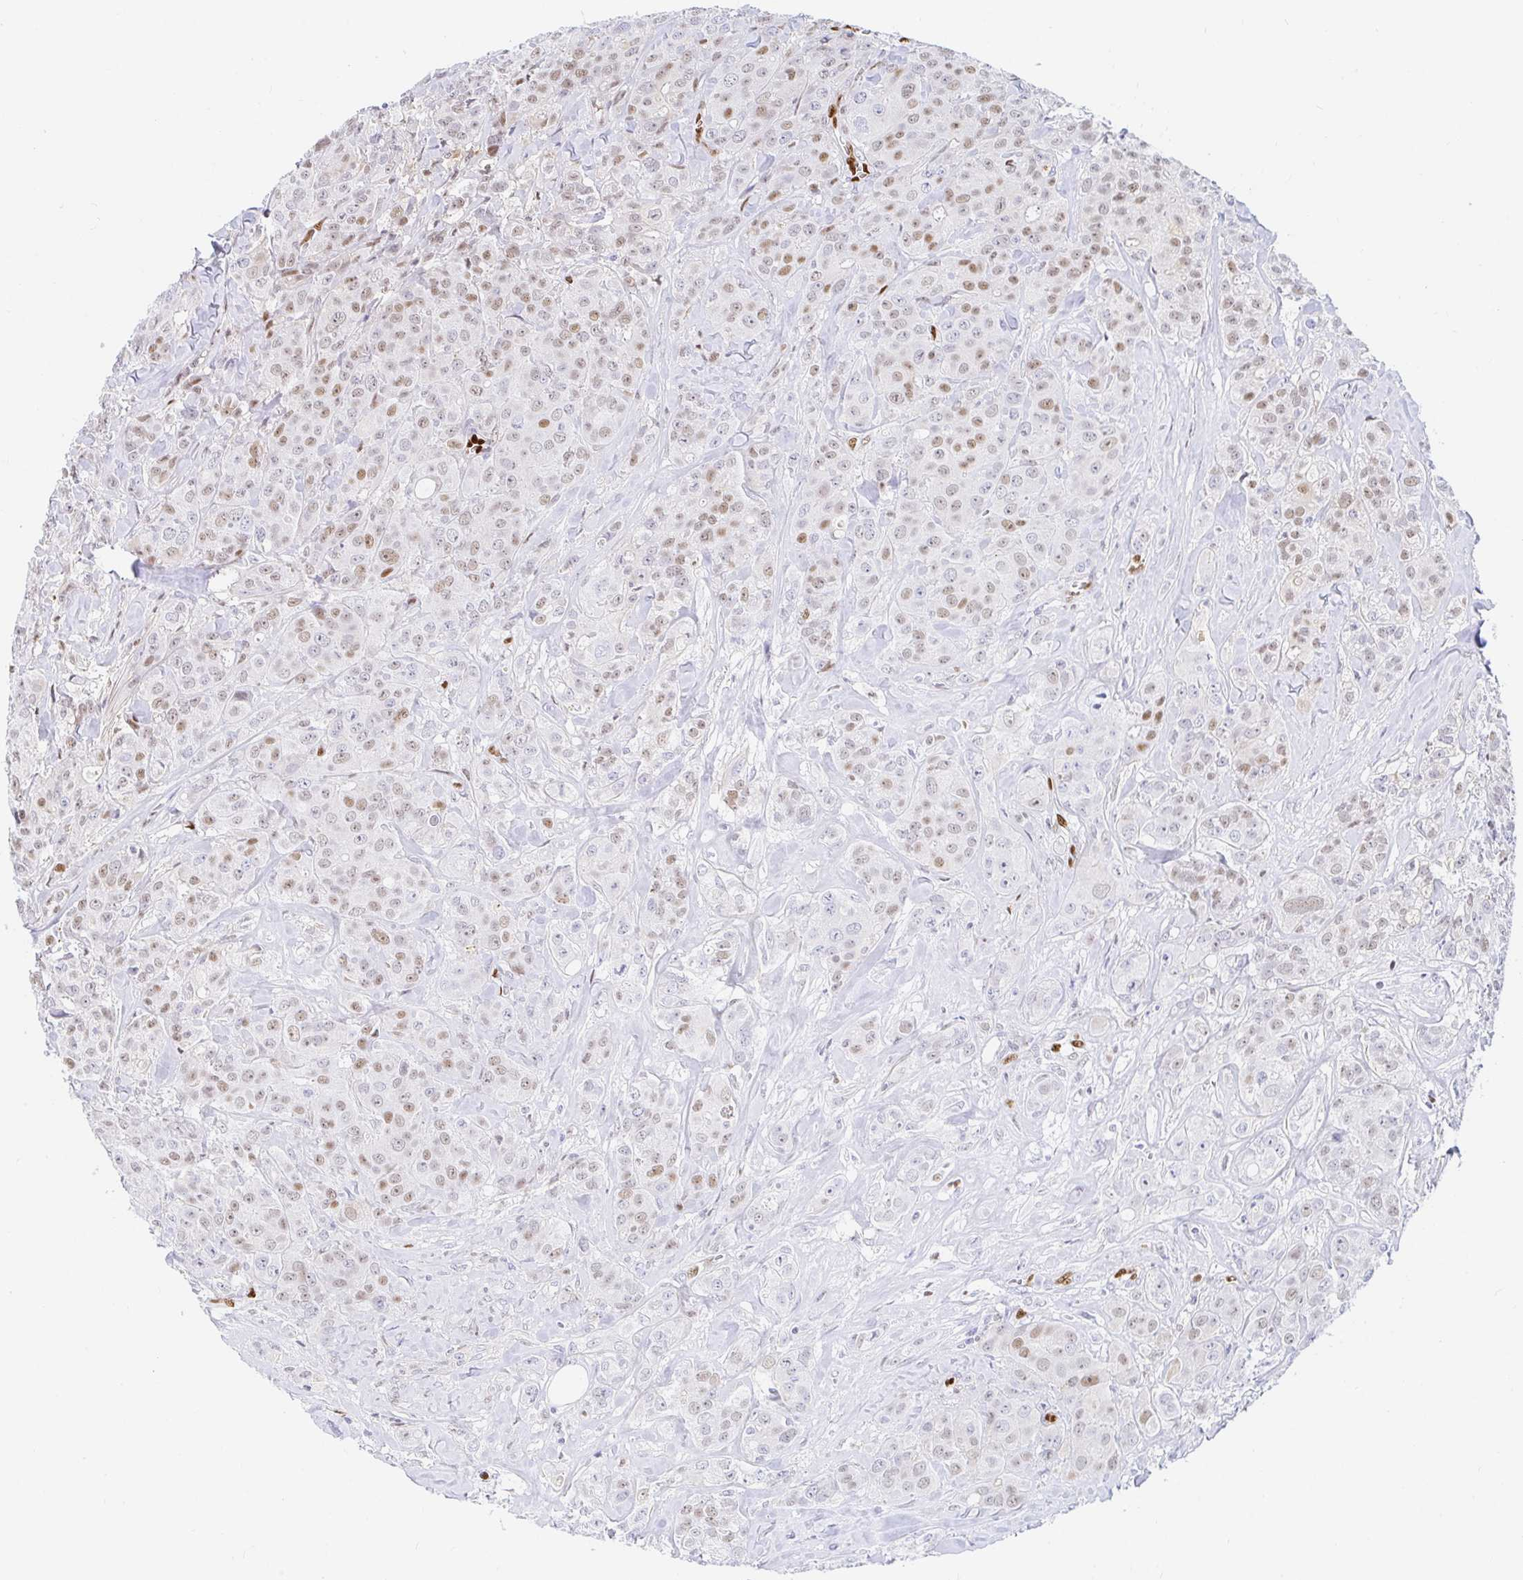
{"staining": {"intensity": "weak", "quantity": "25%-75%", "location": "nuclear"}, "tissue": "breast cancer", "cell_type": "Tumor cells", "image_type": "cancer", "snomed": [{"axis": "morphology", "description": "Normal tissue, NOS"}, {"axis": "morphology", "description": "Duct carcinoma"}, {"axis": "topography", "description": "Breast"}], "caption": "There is low levels of weak nuclear positivity in tumor cells of breast cancer (infiltrating ductal carcinoma), as demonstrated by immunohistochemical staining (brown color).", "gene": "HINFP", "patient": {"sex": "female", "age": 43}}